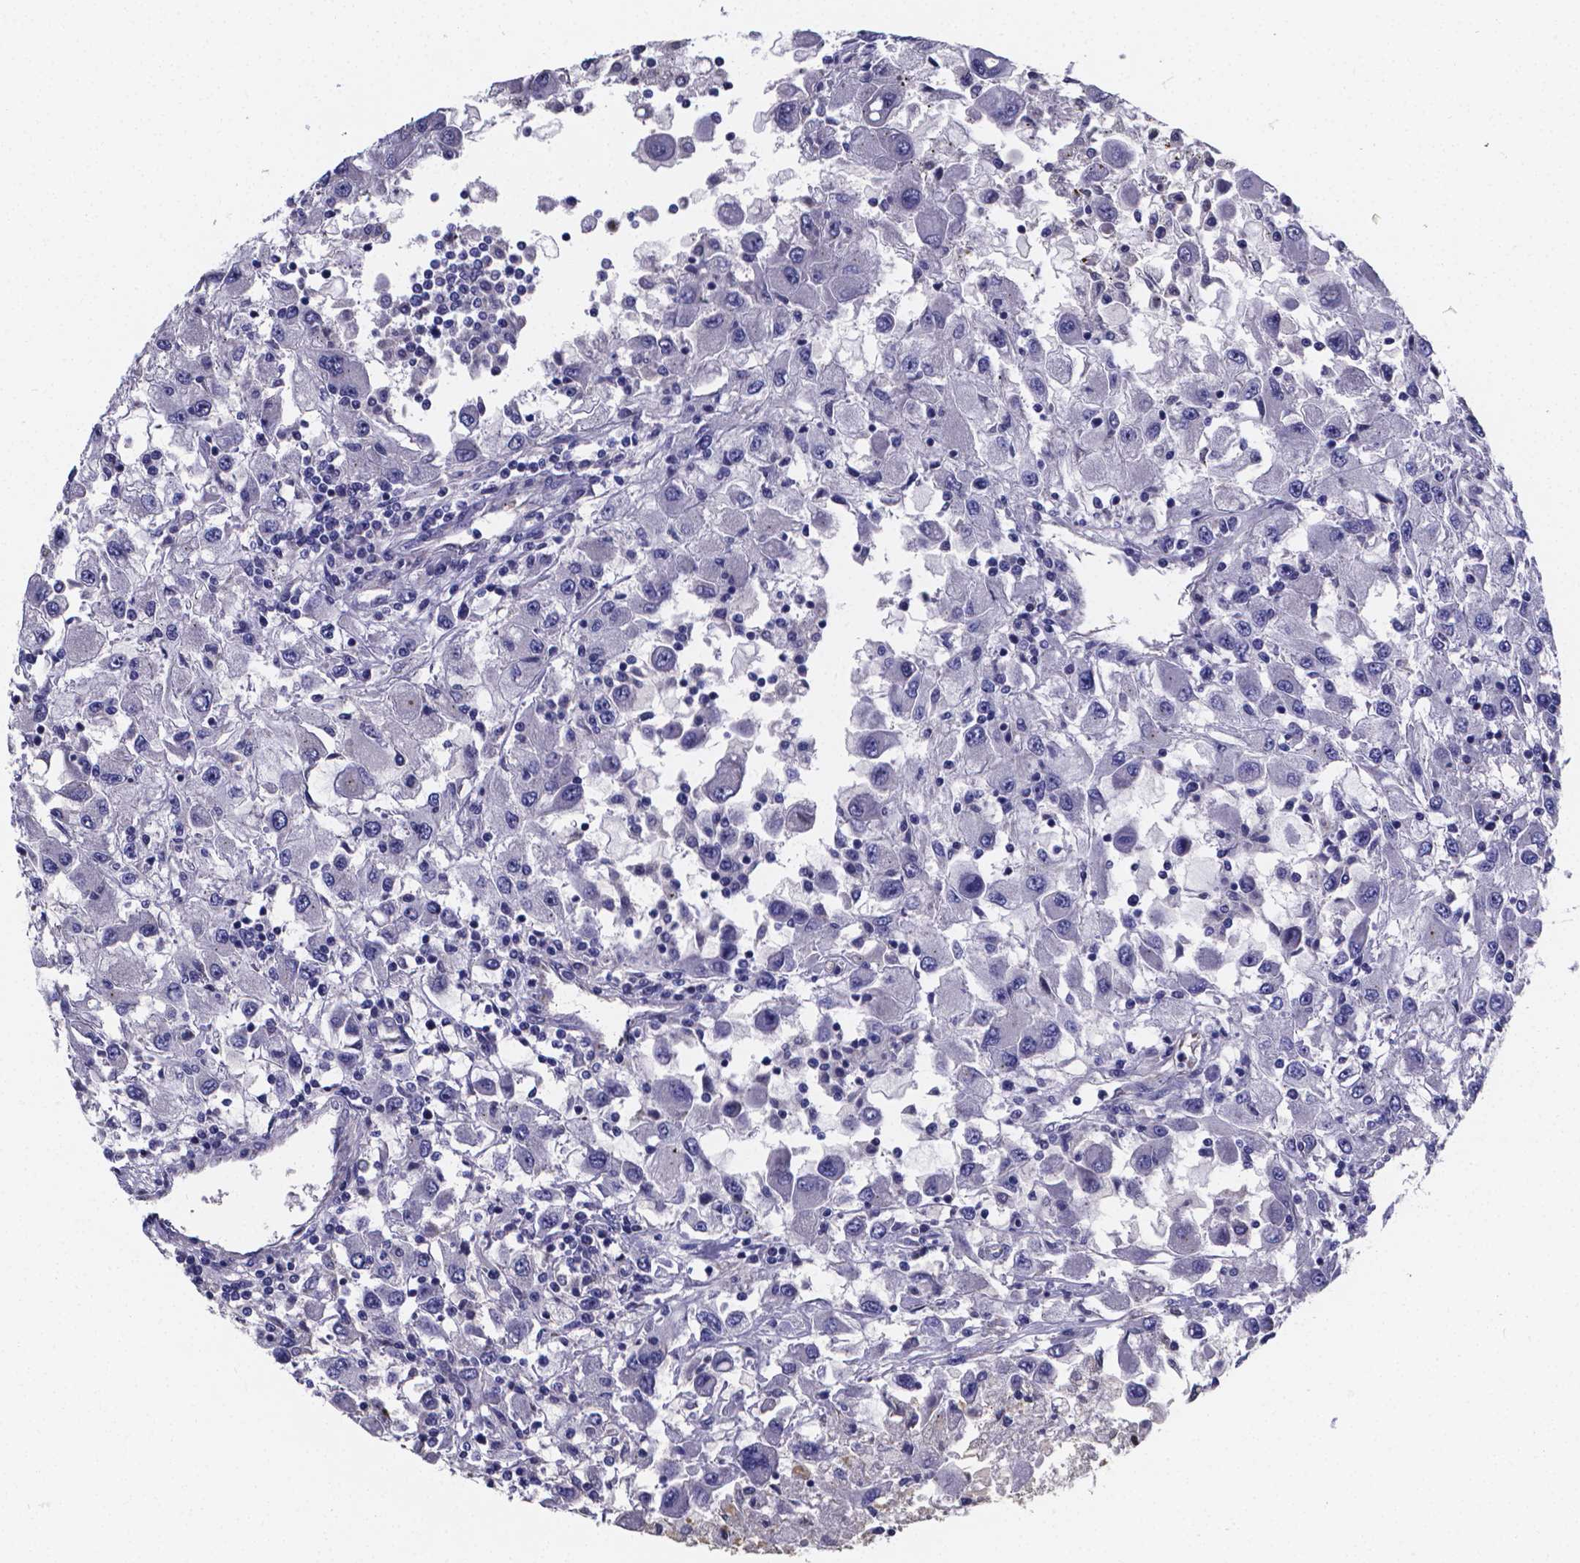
{"staining": {"intensity": "negative", "quantity": "none", "location": "none"}, "tissue": "renal cancer", "cell_type": "Tumor cells", "image_type": "cancer", "snomed": [{"axis": "morphology", "description": "Adenocarcinoma, NOS"}, {"axis": "topography", "description": "Kidney"}], "caption": "Immunohistochemical staining of human adenocarcinoma (renal) shows no significant staining in tumor cells.", "gene": "SFRP4", "patient": {"sex": "female", "age": 67}}